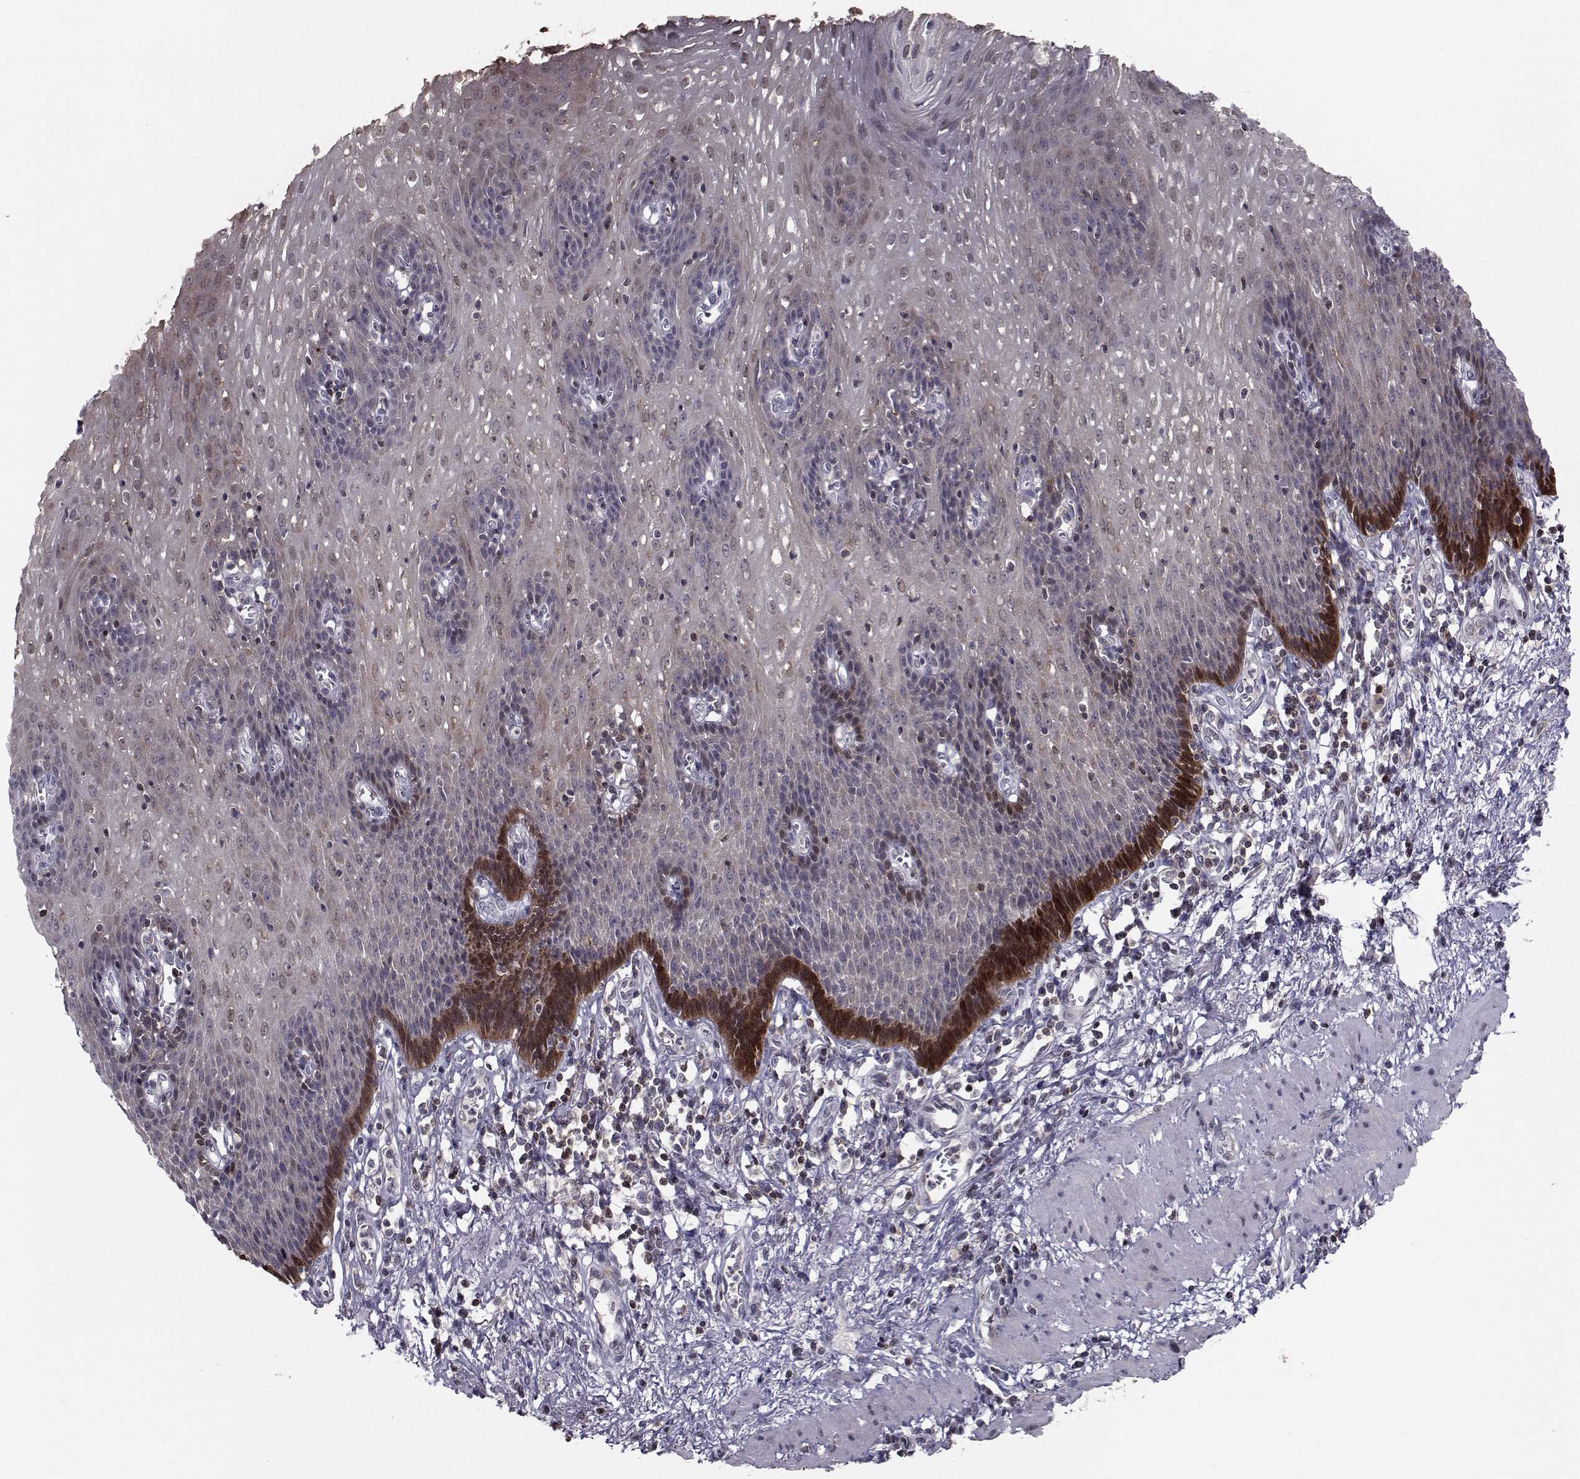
{"staining": {"intensity": "strong", "quantity": "<25%", "location": "cytoplasmic/membranous"}, "tissue": "esophagus", "cell_type": "Squamous epithelial cells", "image_type": "normal", "snomed": [{"axis": "morphology", "description": "Normal tissue, NOS"}, {"axis": "topography", "description": "Esophagus"}], "caption": "Brown immunohistochemical staining in normal human esophagus displays strong cytoplasmic/membranous positivity in about <25% of squamous epithelial cells. The protein is shown in brown color, while the nuclei are stained blue.", "gene": "PCP4L1", "patient": {"sex": "male", "age": 57}}